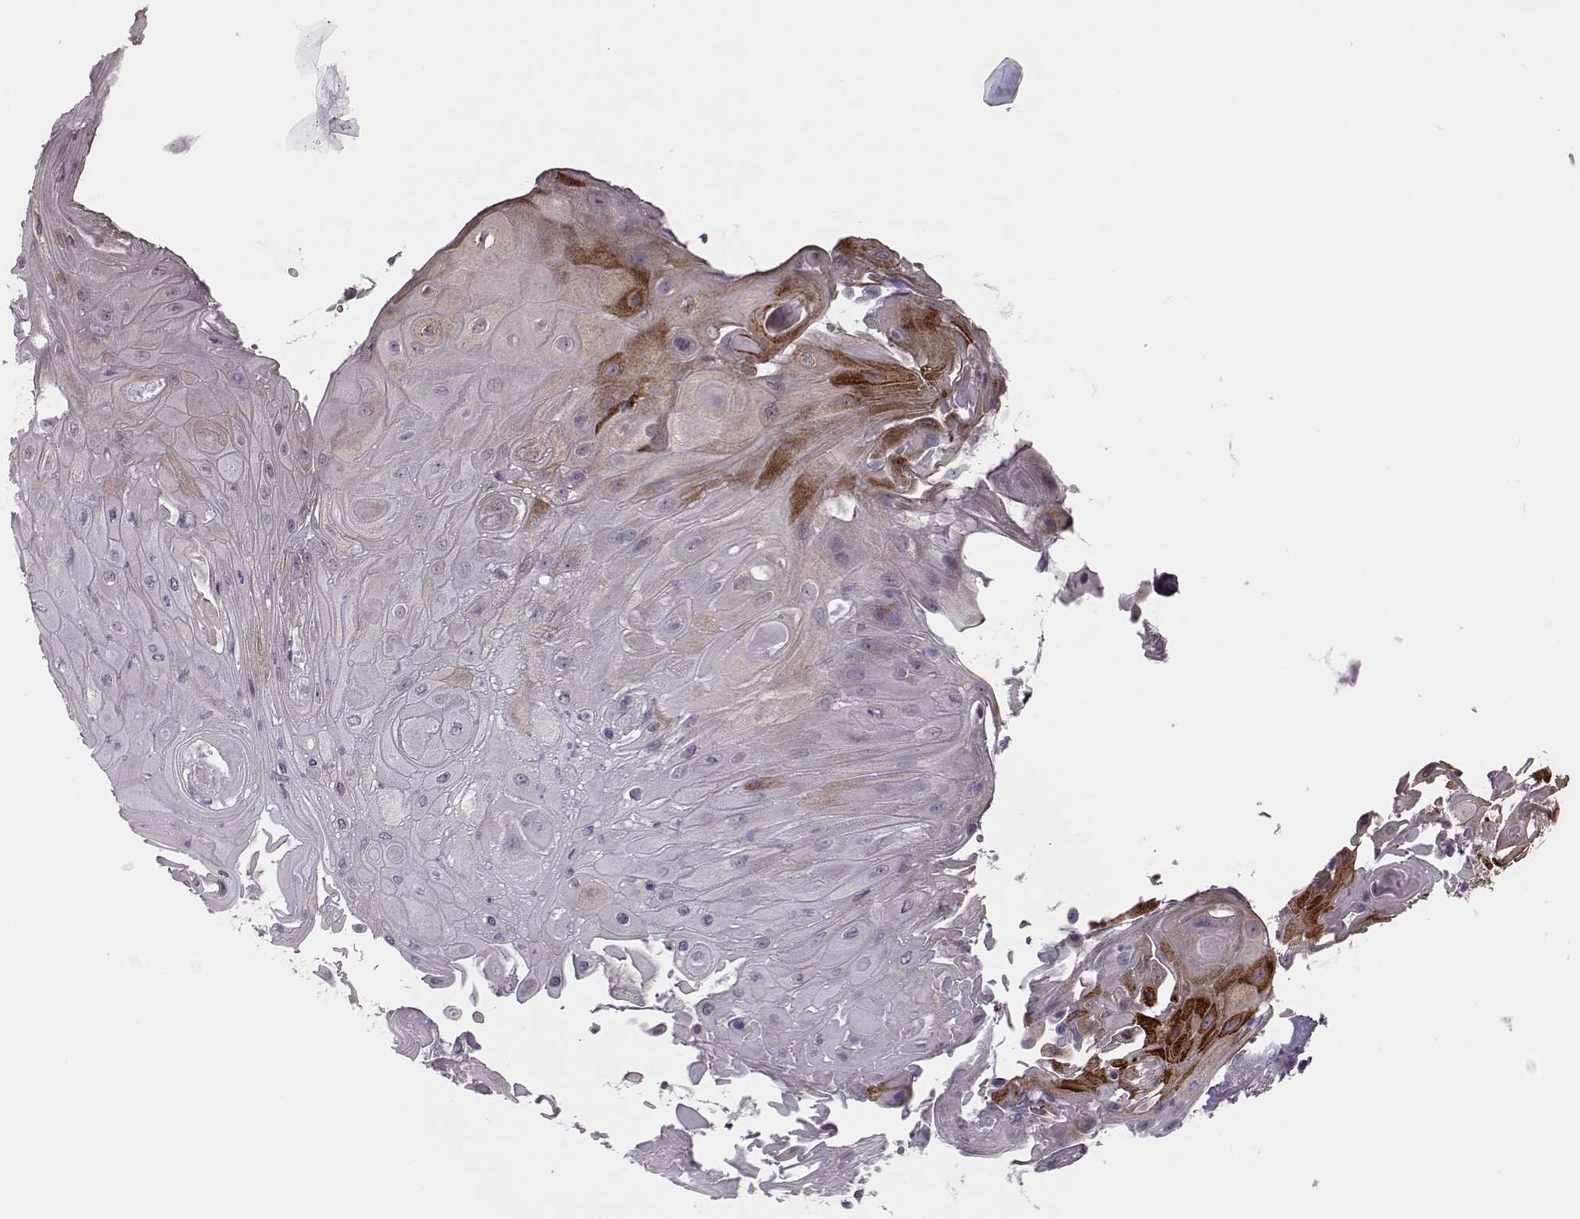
{"staining": {"intensity": "moderate", "quantity": "<25%", "location": "cytoplasmic/membranous"}, "tissue": "skin cancer", "cell_type": "Tumor cells", "image_type": "cancer", "snomed": [{"axis": "morphology", "description": "Squamous cell carcinoma, NOS"}, {"axis": "topography", "description": "Skin"}], "caption": "Skin cancer stained with DAB immunohistochemistry shows low levels of moderate cytoplasmic/membranous positivity in about <25% of tumor cells.", "gene": "MAP6D1", "patient": {"sex": "male", "age": 62}}